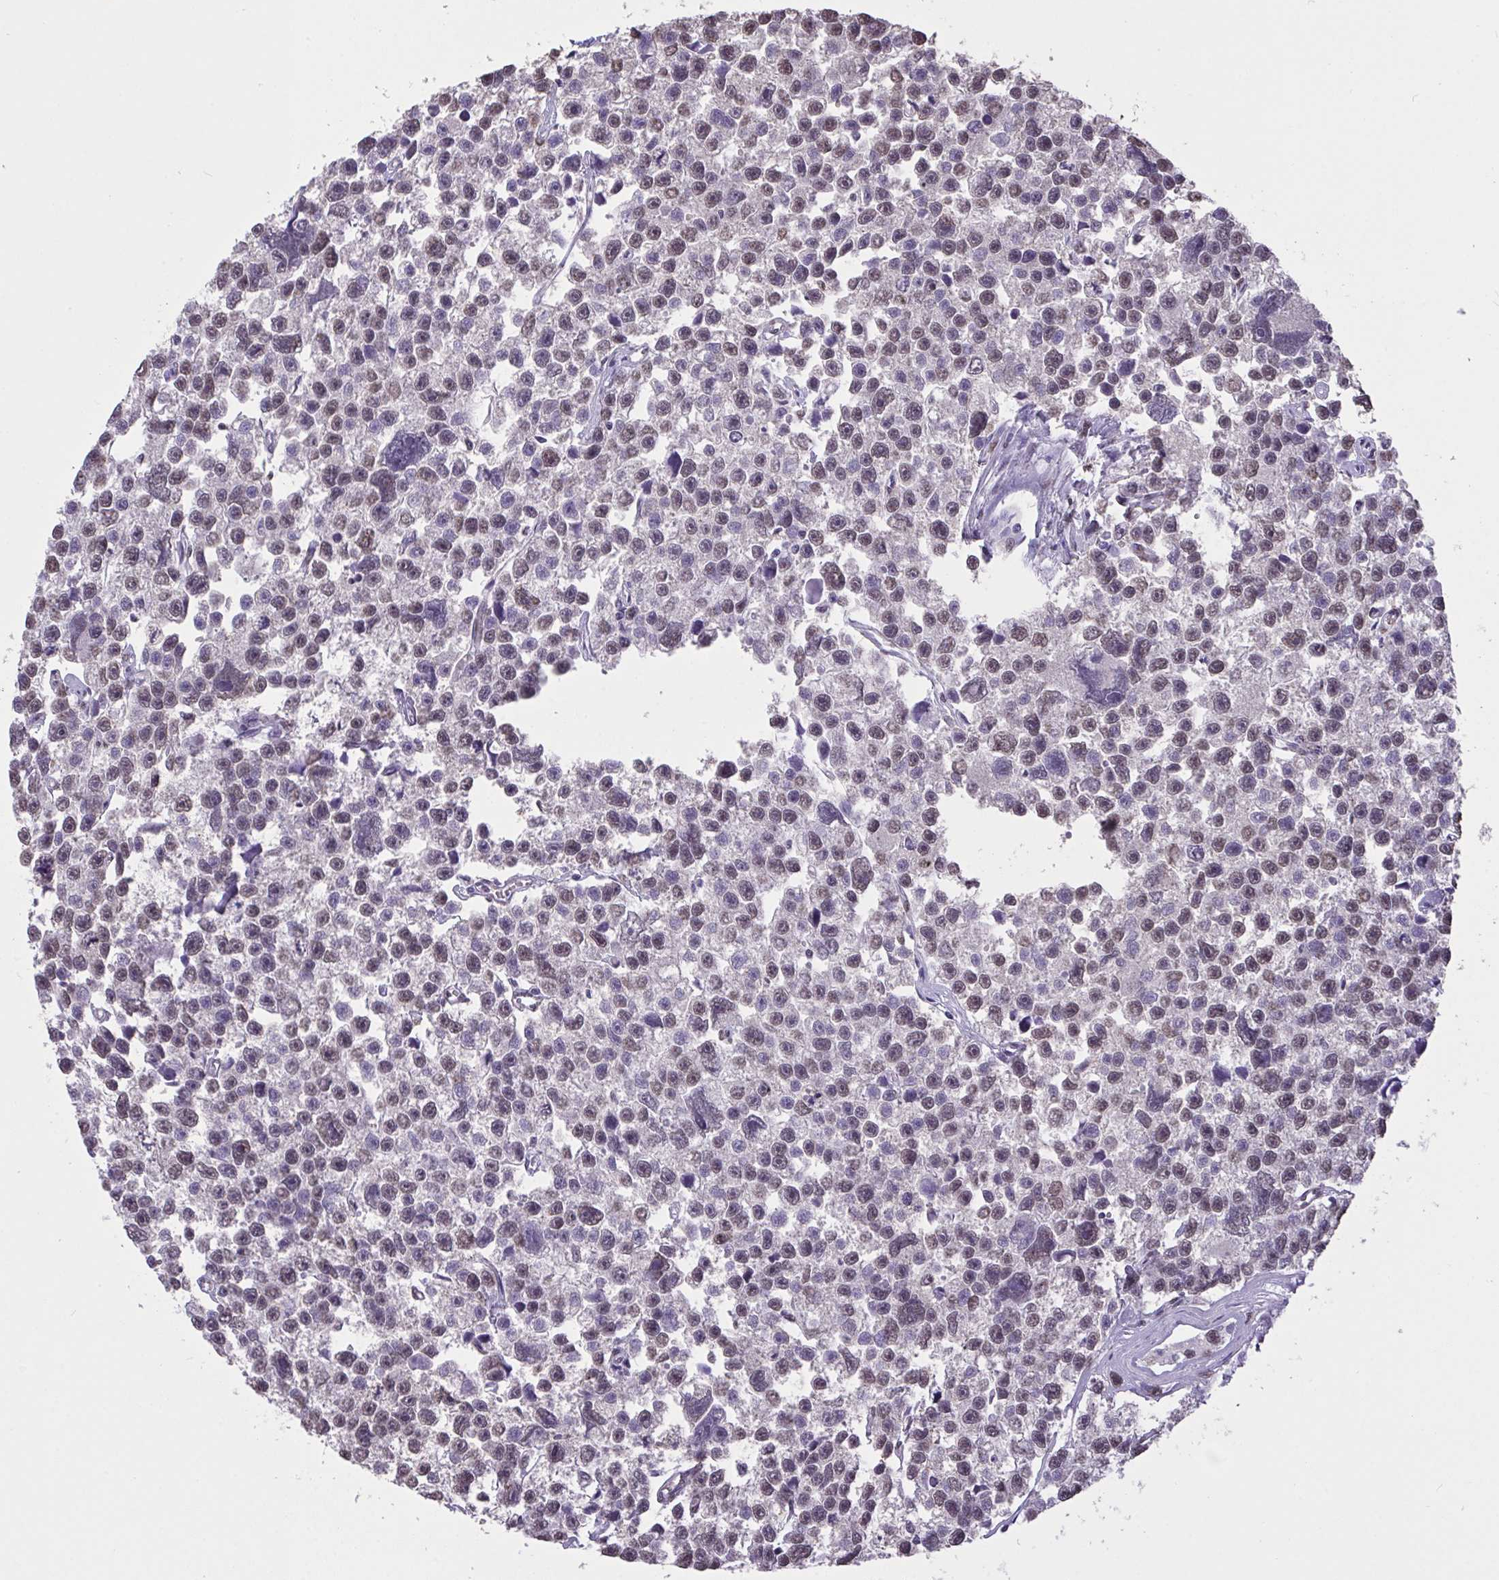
{"staining": {"intensity": "weak", "quantity": "25%-75%", "location": "nuclear"}, "tissue": "testis cancer", "cell_type": "Tumor cells", "image_type": "cancer", "snomed": [{"axis": "morphology", "description": "Seminoma, NOS"}, {"axis": "topography", "description": "Testis"}], "caption": "Weak nuclear positivity for a protein is appreciated in approximately 25%-75% of tumor cells of testis cancer using immunohistochemistry (IHC).", "gene": "SEMA6B", "patient": {"sex": "male", "age": 26}}